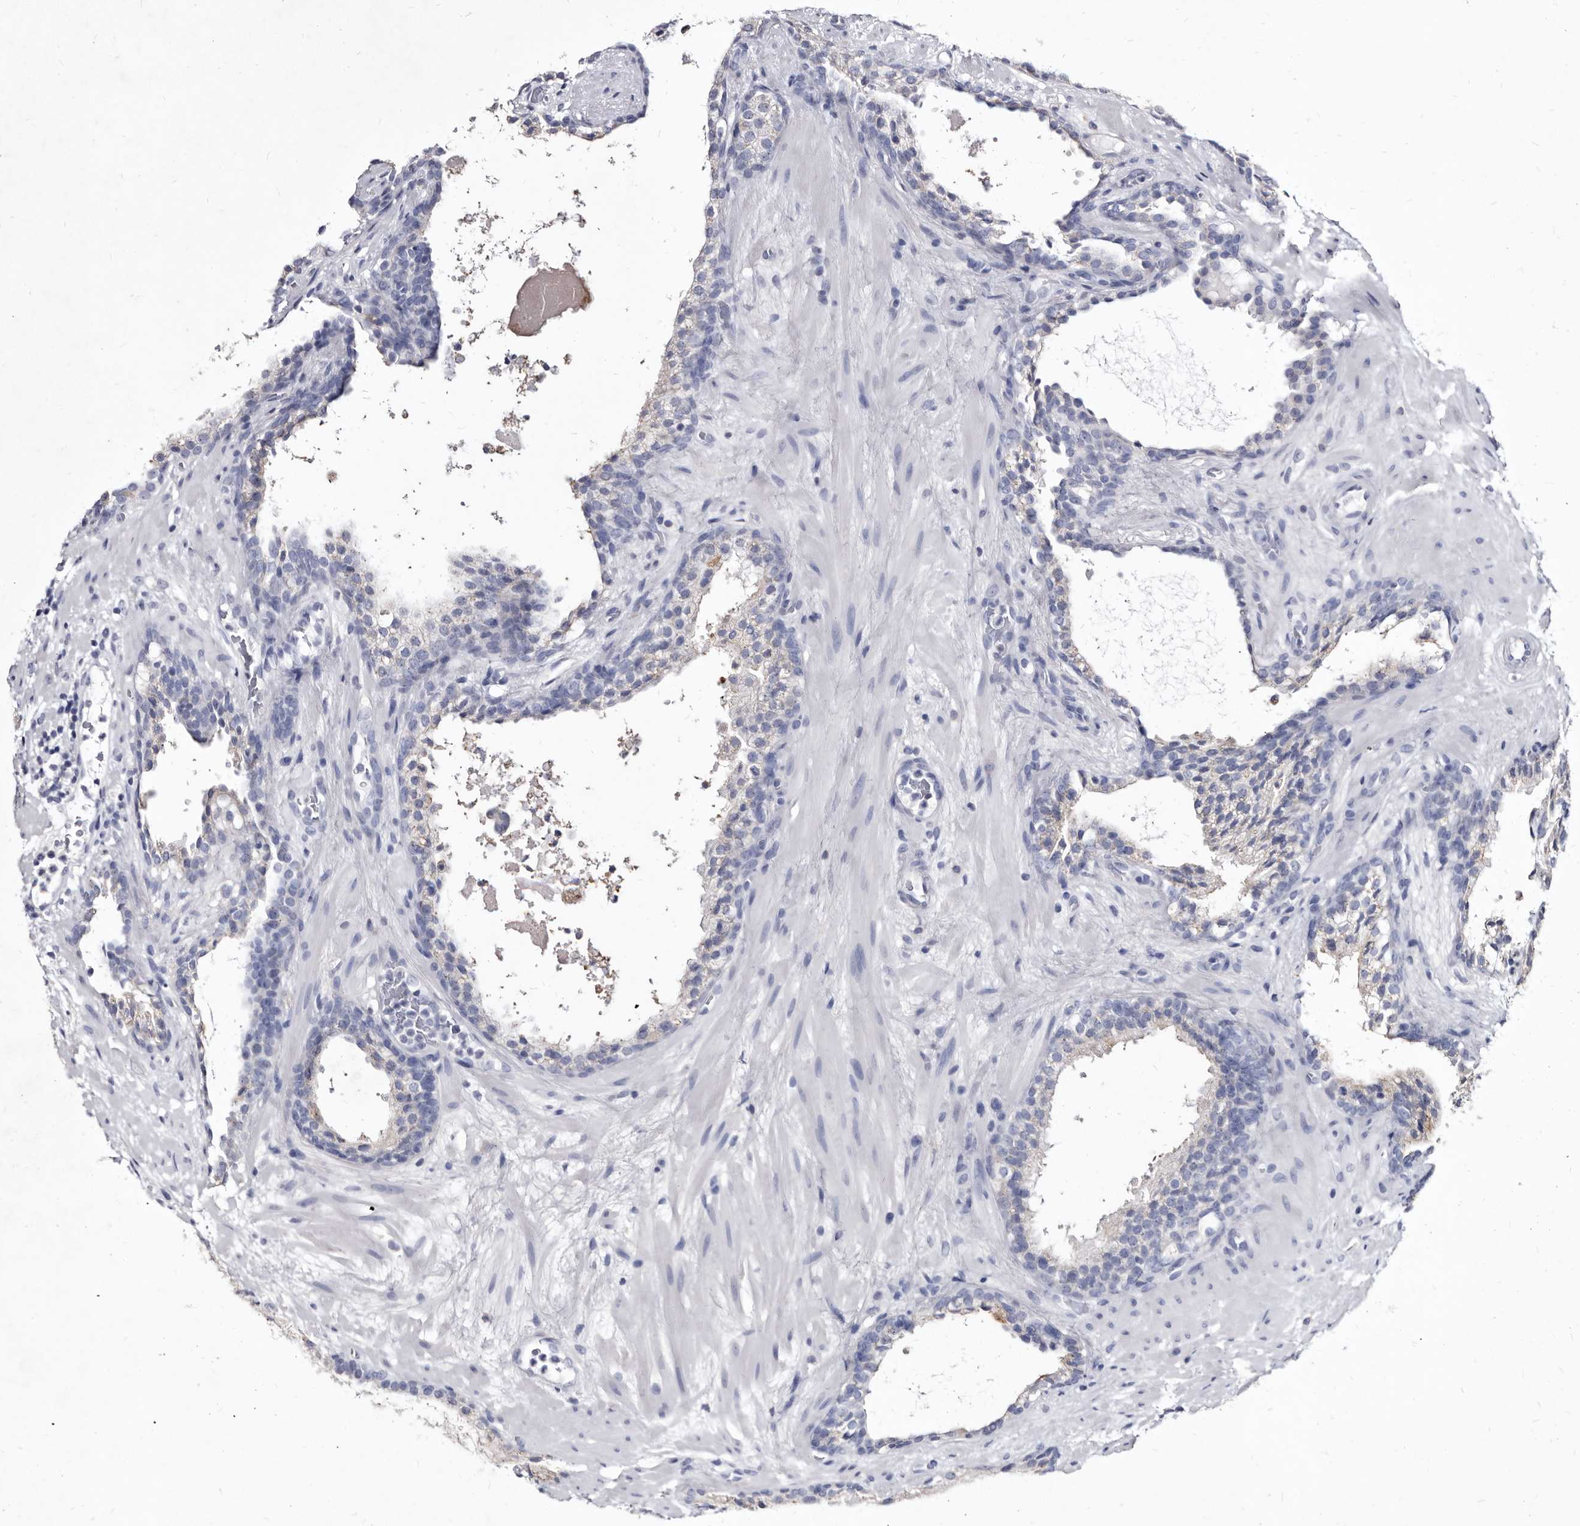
{"staining": {"intensity": "negative", "quantity": "none", "location": "none"}, "tissue": "prostate cancer", "cell_type": "Tumor cells", "image_type": "cancer", "snomed": [{"axis": "morphology", "description": "Adenocarcinoma, High grade"}, {"axis": "topography", "description": "Prostate"}], "caption": "There is no significant expression in tumor cells of prostate adenocarcinoma (high-grade). Brightfield microscopy of IHC stained with DAB (3,3'-diaminobenzidine) (brown) and hematoxylin (blue), captured at high magnification.", "gene": "SLC39A2", "patient": {"sex": "male", "age": 56}}